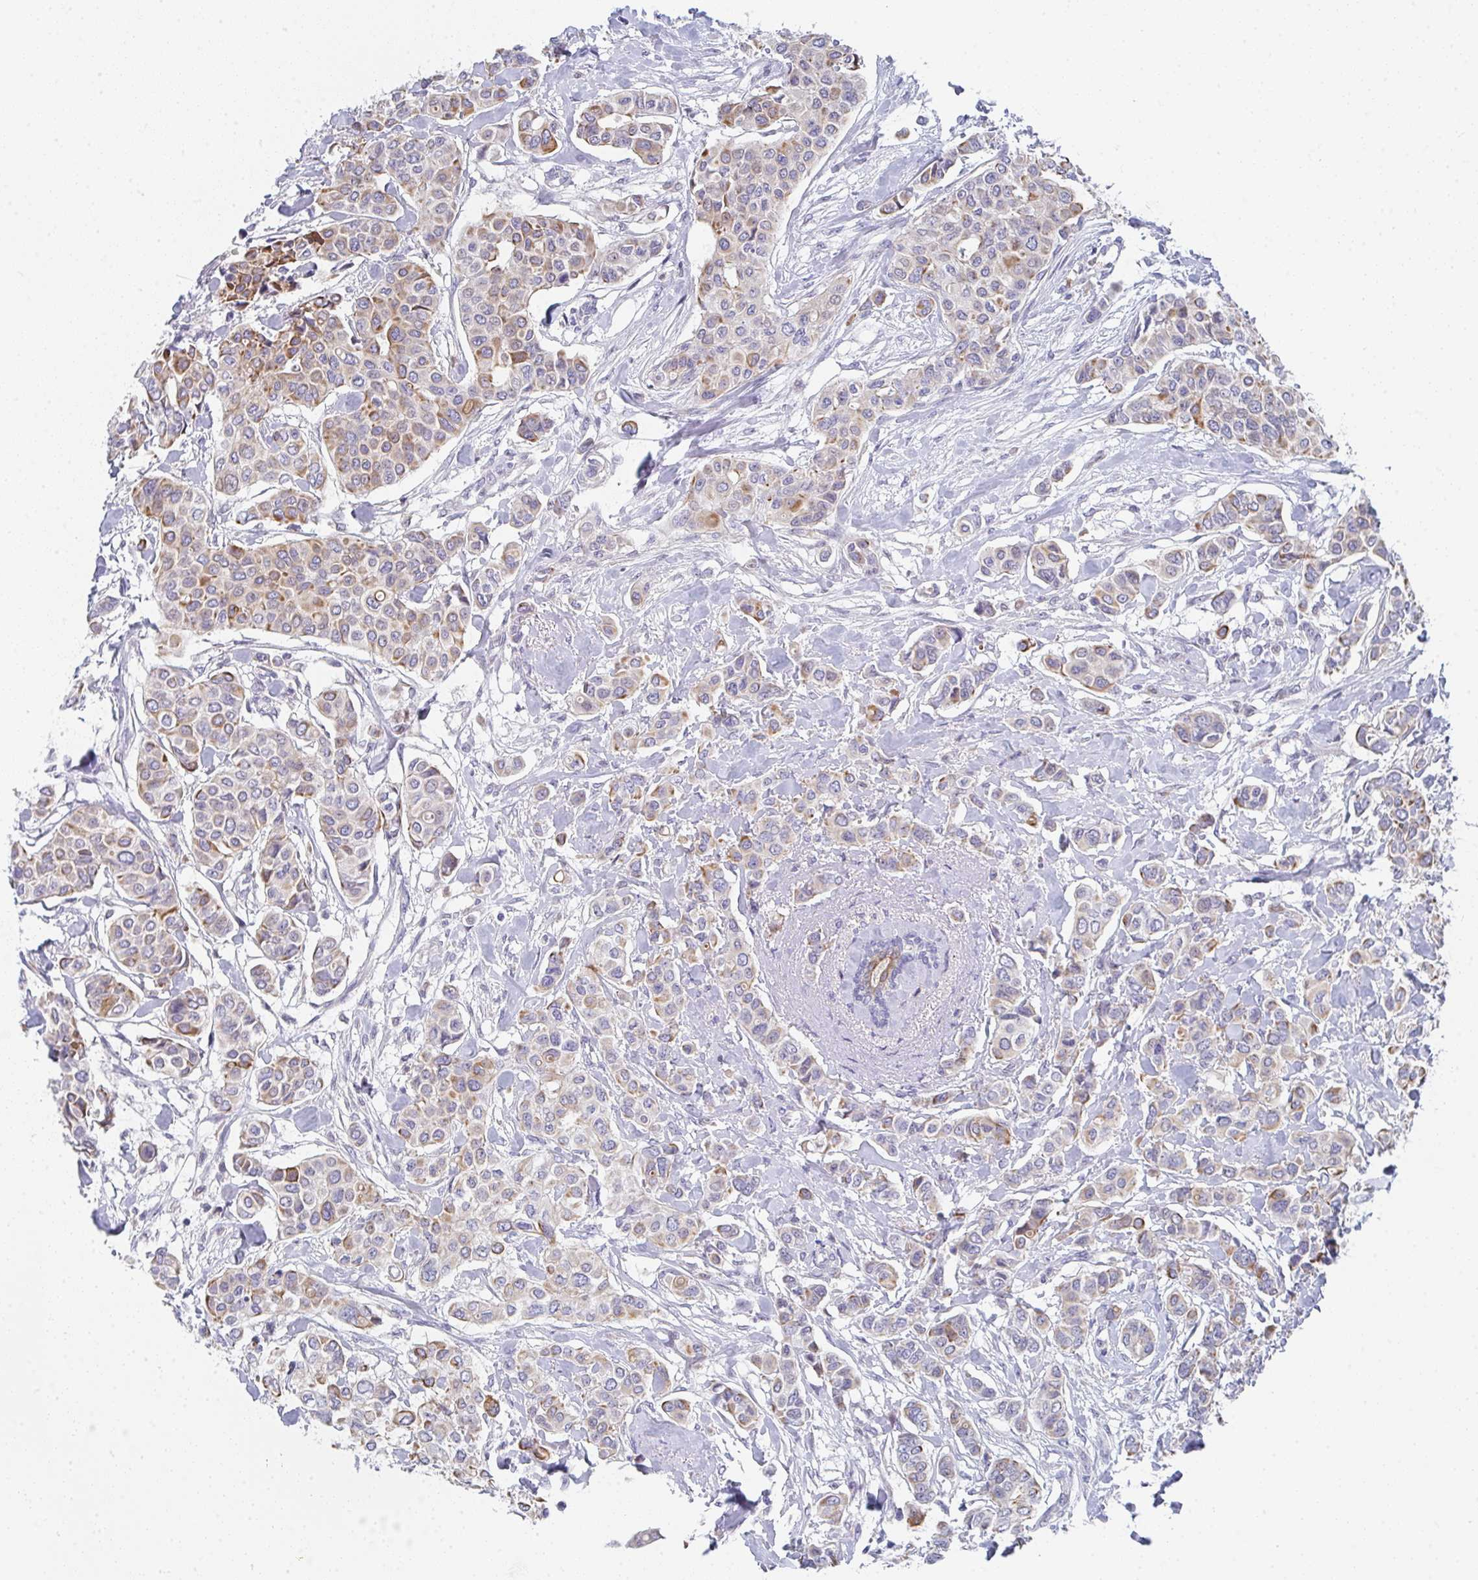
{"staining": {"intensity": "moderate", "quantity": "25%-75%", "location": "cytoplasmic/membranous"}, "tissue": "breast cancer", "cell_type": "Tumor cells", "image_type": "cancer", "snomed": [{"axis": "morphology", "description": "Lobular carcinoma"}, {"axis": "topography", "description": "Breast"}], "caption": "Immunohistochemical staining of breast lobular carcinoma reveals medium levels of moderate cytoplasmic/membranous protein positivity in approximately 25%-75% of tumor cells.", "gene": "KLHL33", "patient": {"sex": "female", "age": 51}}